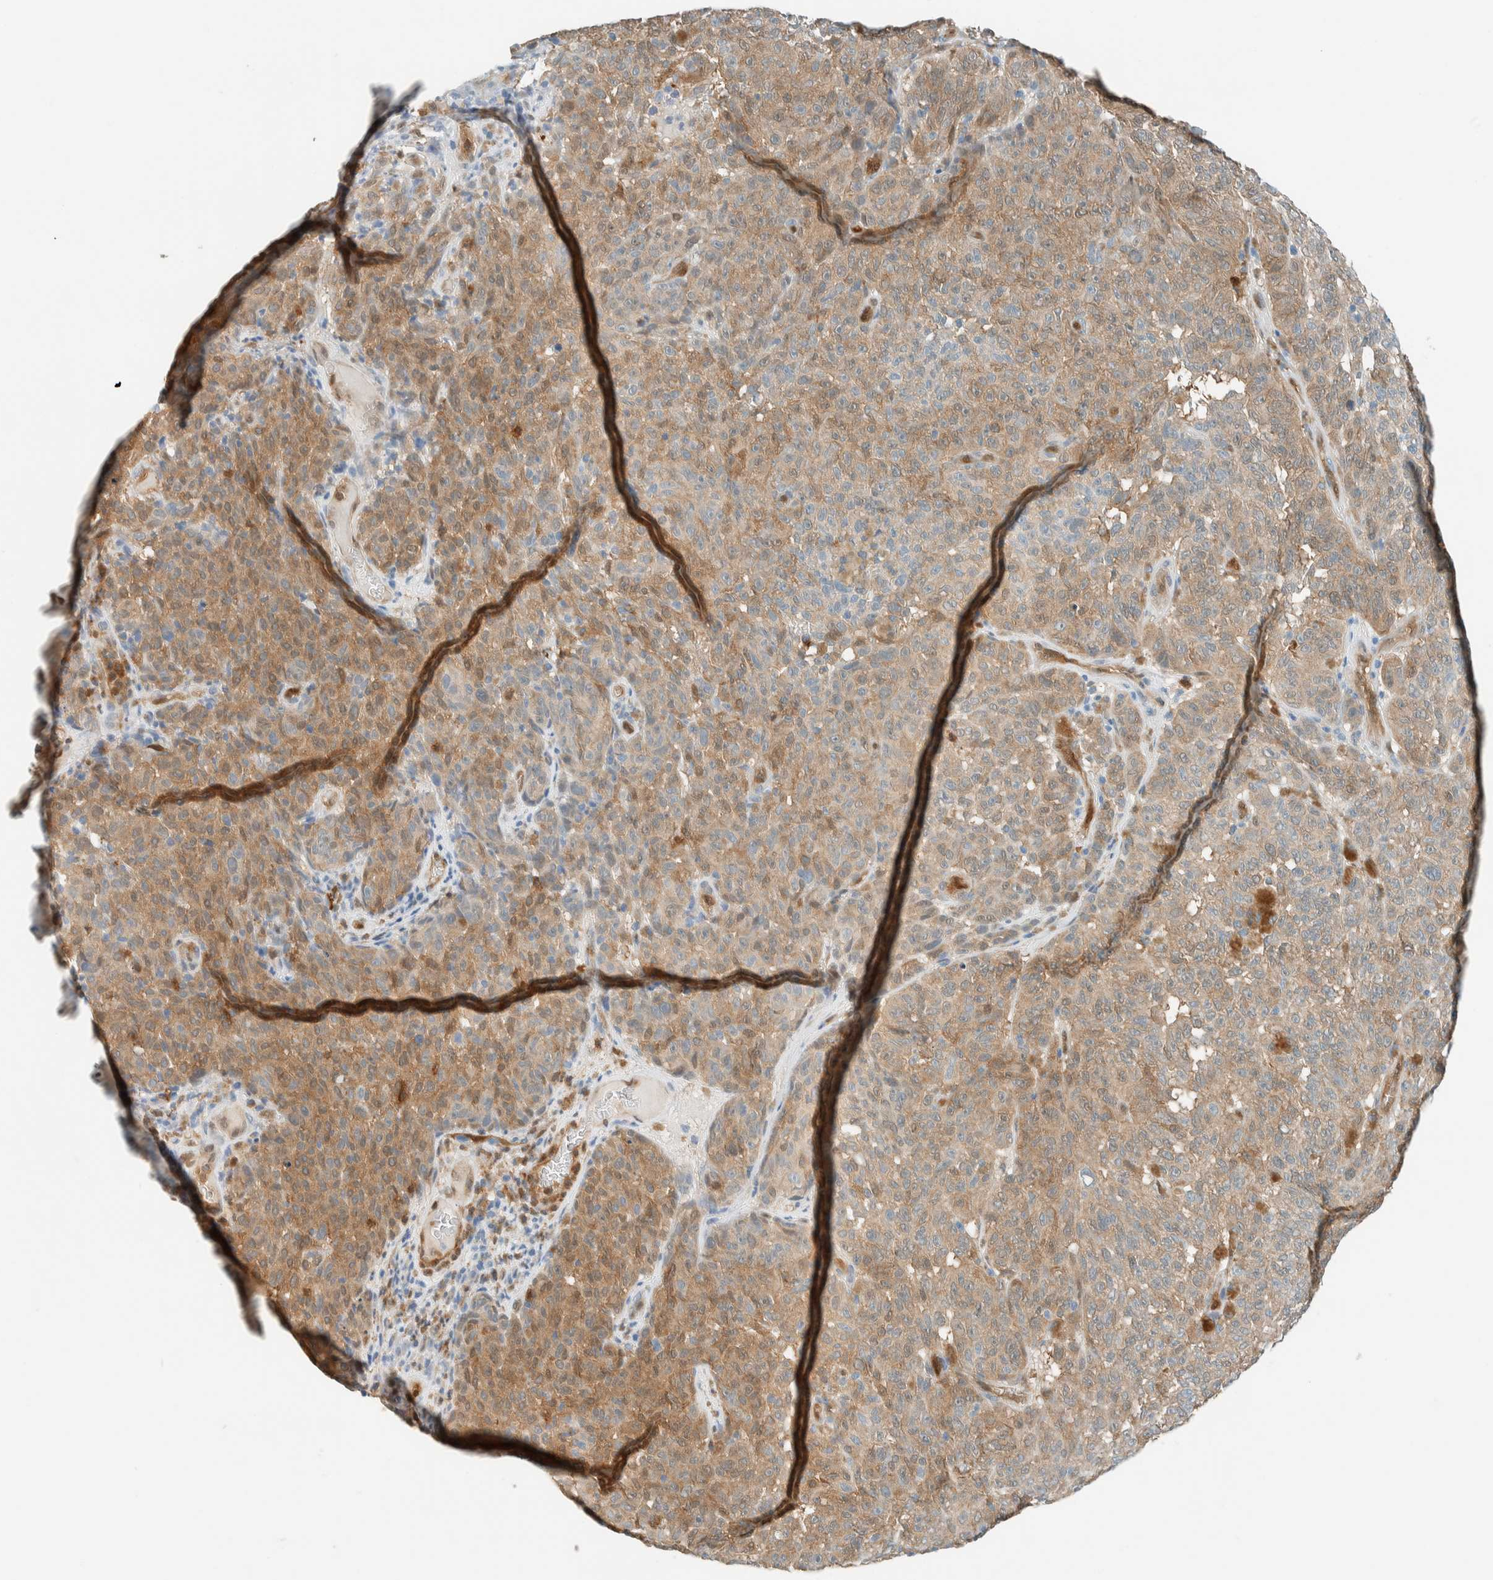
{"staining": {"intensity": "moderate", "quantity": "25%-75%", "location": "cytoplasmic/membranous"}, "tissue": "melanoma", "cell_type": "Tumor cells", "image_type": "cancer", "snomed": [{"axis": "morphology", "description": "Malignant melanoma, NOS"}, {"axis": "topography", "description": "Skin"}], "caption": "A histopathology image of melanoma stained for a protein demonstrates moderate cytoplasmic/membranous brown staining in tumor cells.", "gene": "NXN", "patient": {"sex": "female", "age": 82}}